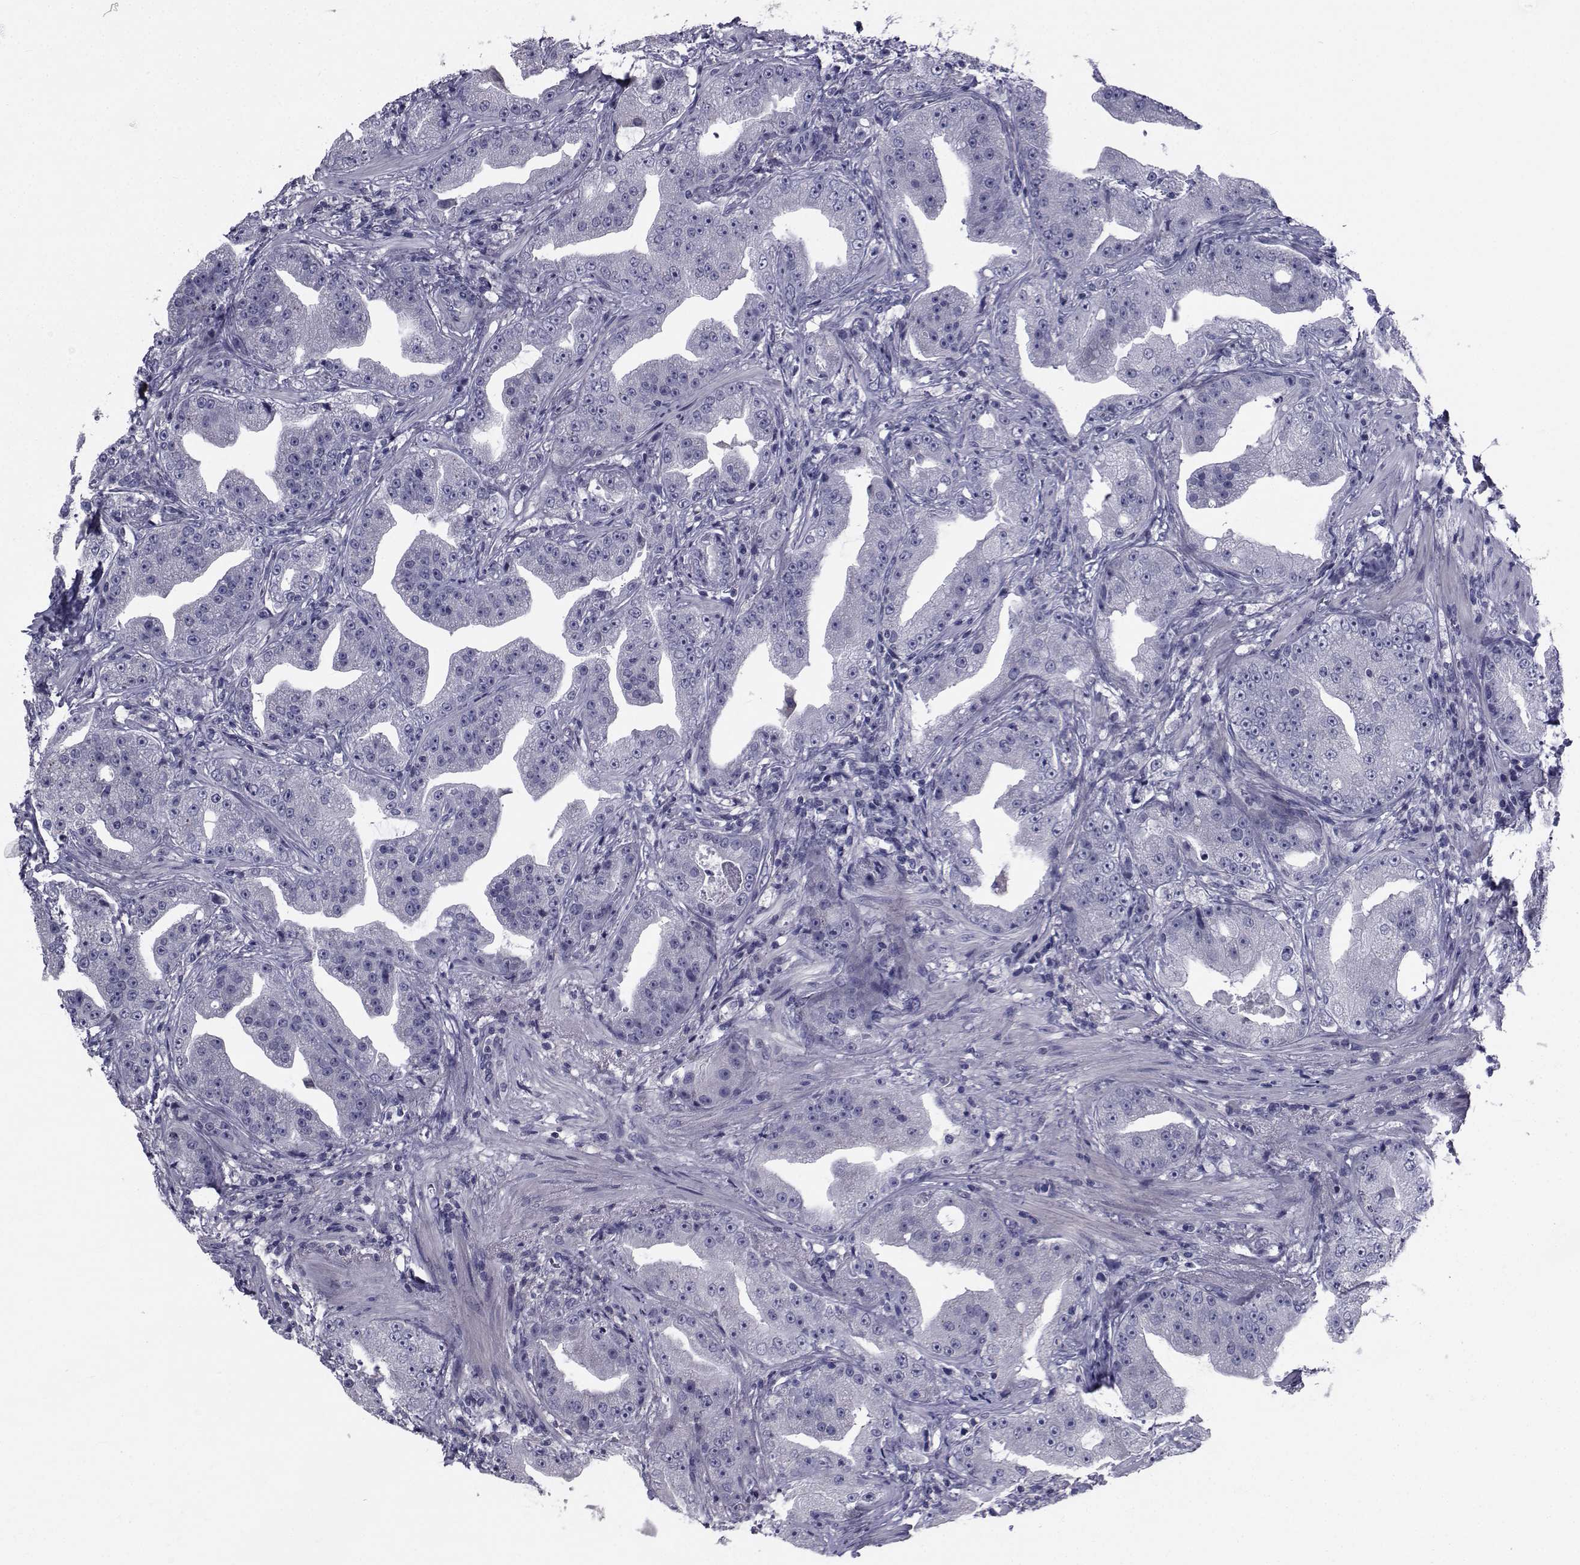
{"staining": {"intensity": "negative", "quantity": "none", "location": "none"}, "tissue": "prostate cancer", "cell_type": "Tumor cells", "image_type": "cancer", "snomed": [{"axis": "morphology", "description": "Adenocarcinoma, Low grade"}, {"axis": "topography", "description": "Prostate"}], "caption": "DAB immunohistochemical staining of prostate low-grade adenocarcinoma demonstrates no significant expression in tumor cells.", "gene": "CHRNA1", "patient": {"sex": "male", "age": 62}}